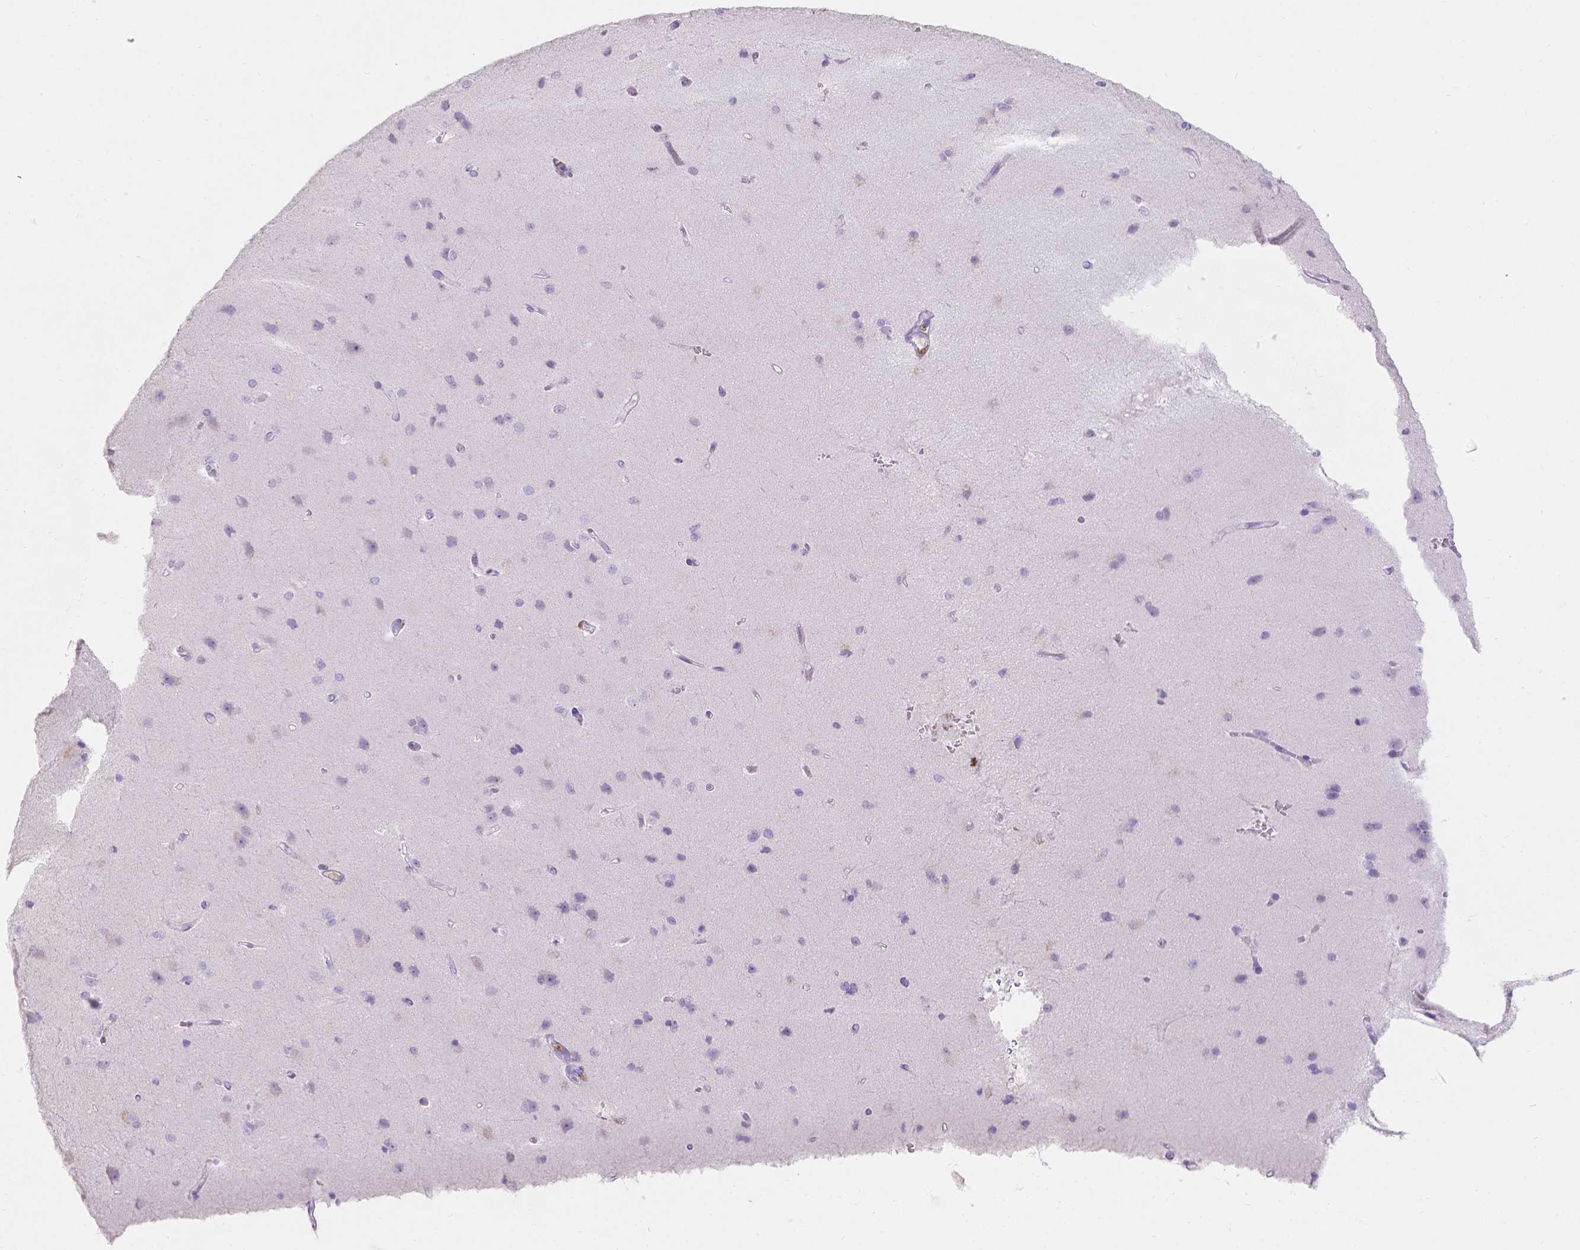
{"staining": {"intensity": "negative", "quantity": "none", "location": "none"}, "tissue": "cerebral cortex", "cell_type": "Endothelial cells", "image_type": "normal", "snomed": [{"axis": "morphology", "description": "Normal tissue, NOS"}, {"axis": "topography", "description": "Cerebral cortex"}], "caption": "DAB (3,3'-diaminobenzidine) immunohistochemical staining of unremarkable human cerebral cortex shows no significant positivity in endothelial cells. The staining is performed using DAB brown chromogen with nuclei counter-stained in using hematoxylin.", "gene": "GAL3ST2", "patient": {"sex": "male", "age": 37}}